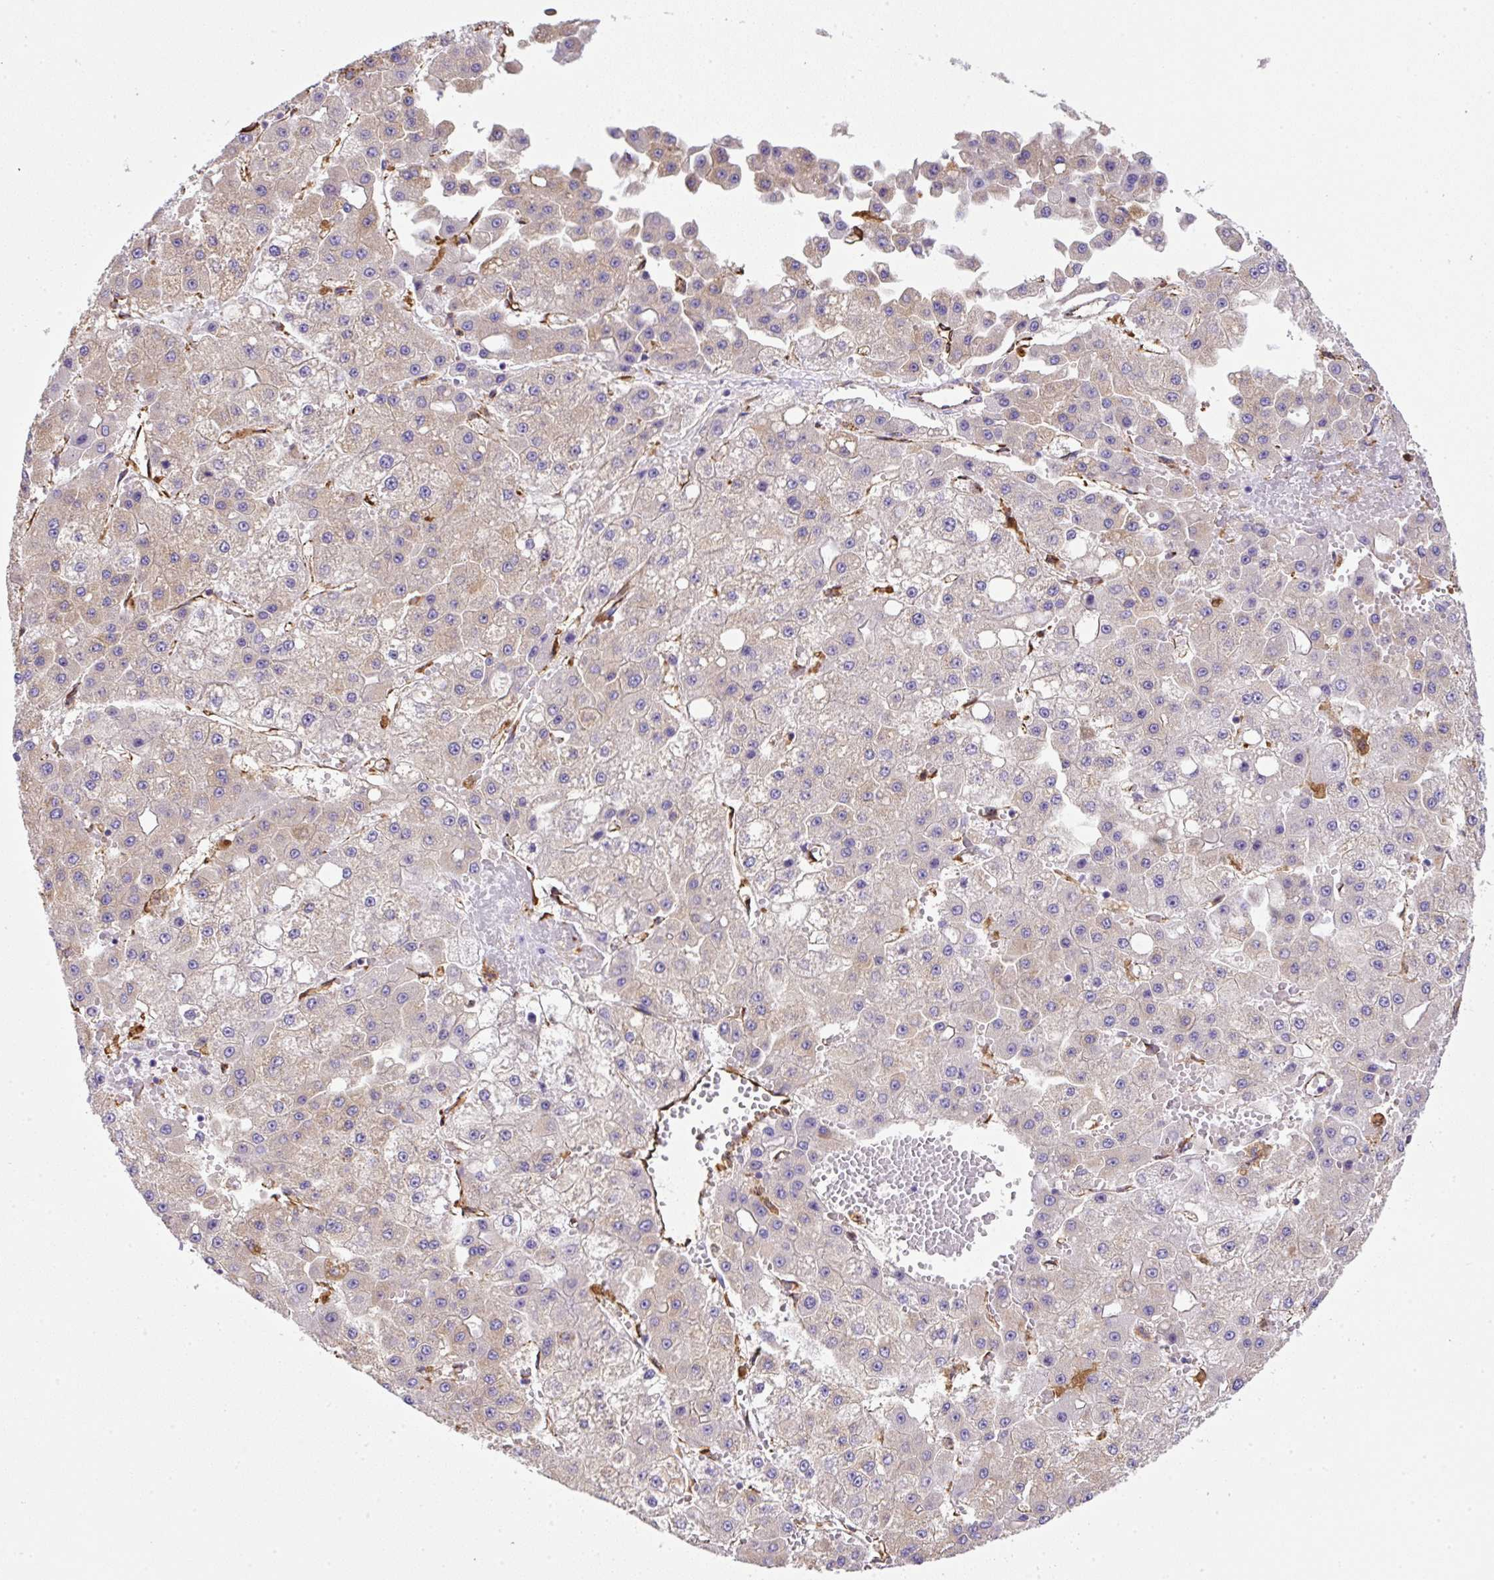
{"staining": {"intensity": "negative", "quantity": "none", "location": "none"}, "tissue": "liver cancer", "cell_type": "Tumor cells", "image_type": "cancer", "snomed": [{"axis": "morphology", "description": "Carcinoma, Hepatocellular, NOS"}, {"axis": "topography", "description": "Liver"}], "caption": "Tumor cells show no significant expression in hepatocellular carcinoma (liver).", "gene": "MAGEB5", "patient": {"sex": "male", "age": 47}}